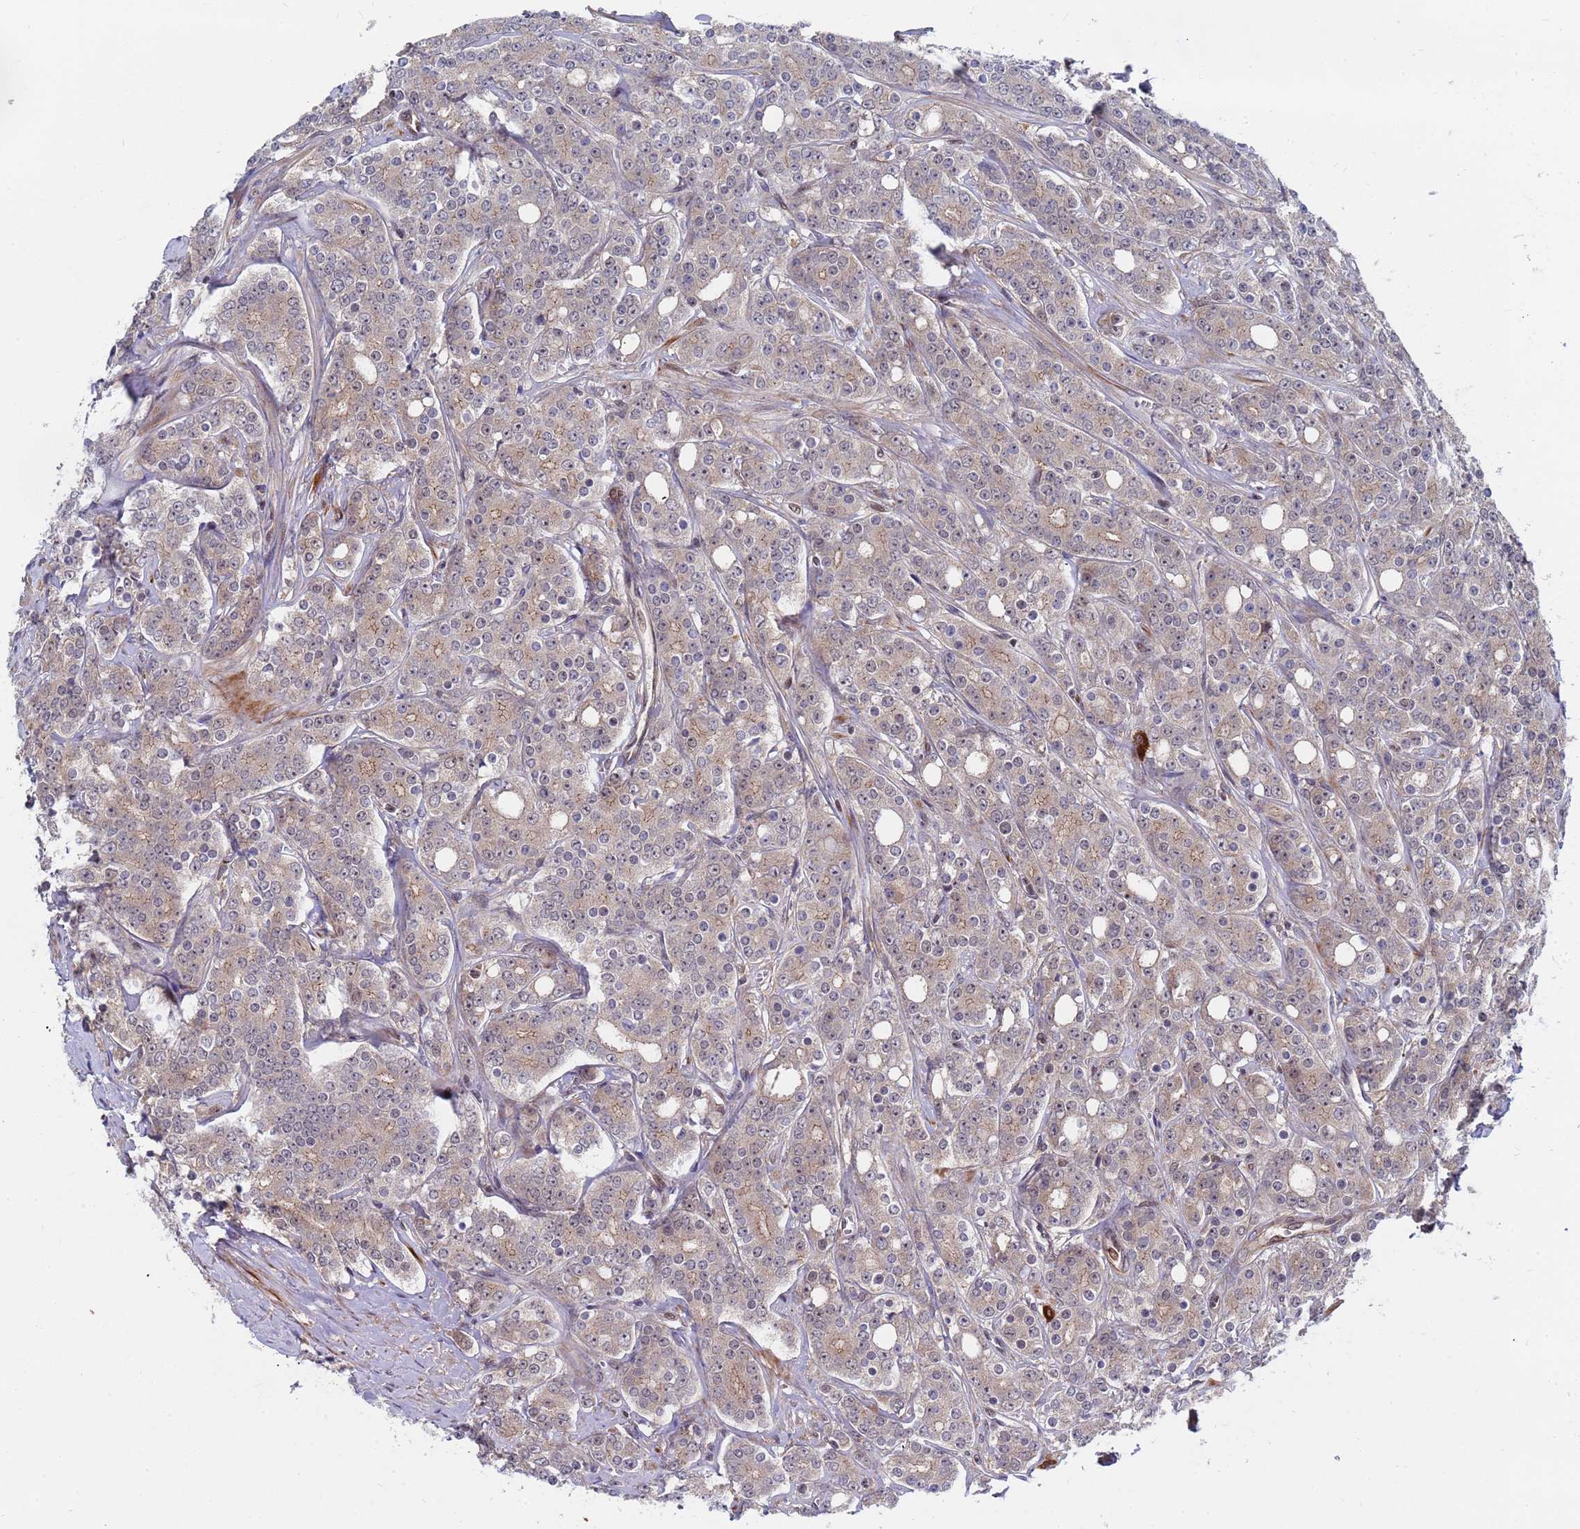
{"staining": {"intensity": "moderate", "quantity": "25%-75%", "location": "cytoplasmic/membranous"}, "tissue": "prostate cancer", "cell_type": "Tumor cells", "image_type": "cancer", "snomed": [{"axis": "morphology", "description": "Adenocarcinoma, High grade"}, {"axis": "topography", "description": "Prostate"}], "caption": "This histopathology image reveals IHC staining of prostate cancer (adenocarcinoma (high-grade)), with medium moderate cytoplasmic/membranous positivity in about 25%-75% of tumor cells.", "gene": "TMBIM6", "patient": {"sex": "male", "age": 62}}